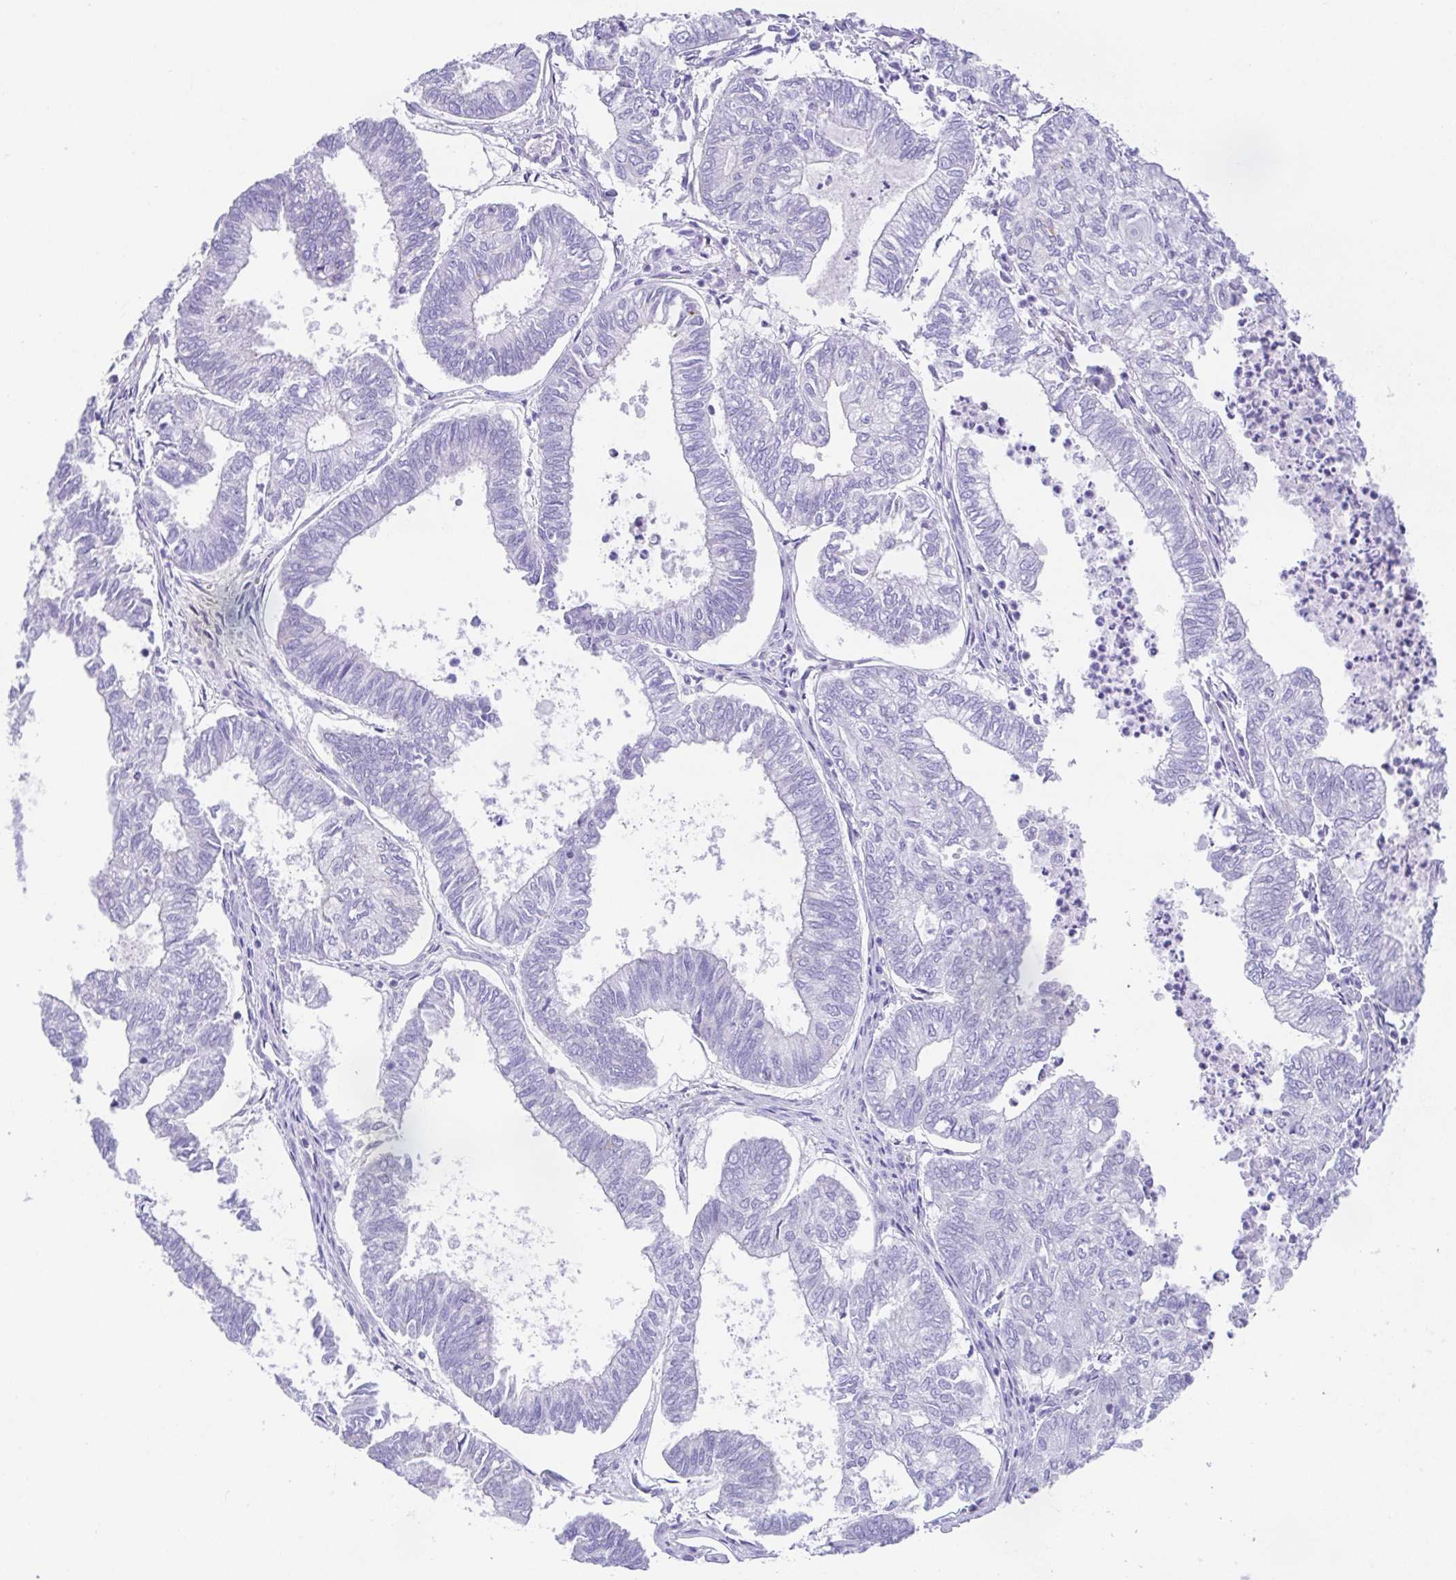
{"staining": {"intensity": "negative", "quantity": "none", "location": "none"}, "tissue": "ovarian cancer", "cell_type": "Tumor cells", "image_type": "cancer", "snomed": [{"axis": "morphology", "description": "Carcinoma, endometroid"}, {"axis": "topography", "description": "Ovary"}], "caption": "Immunohistochemical staining of human ovarian endometroid carcinoma demonstrates no significant staining in tumor cells.", "gene": "LUZP4", "patient": {"sex": "female", "age": 64}}